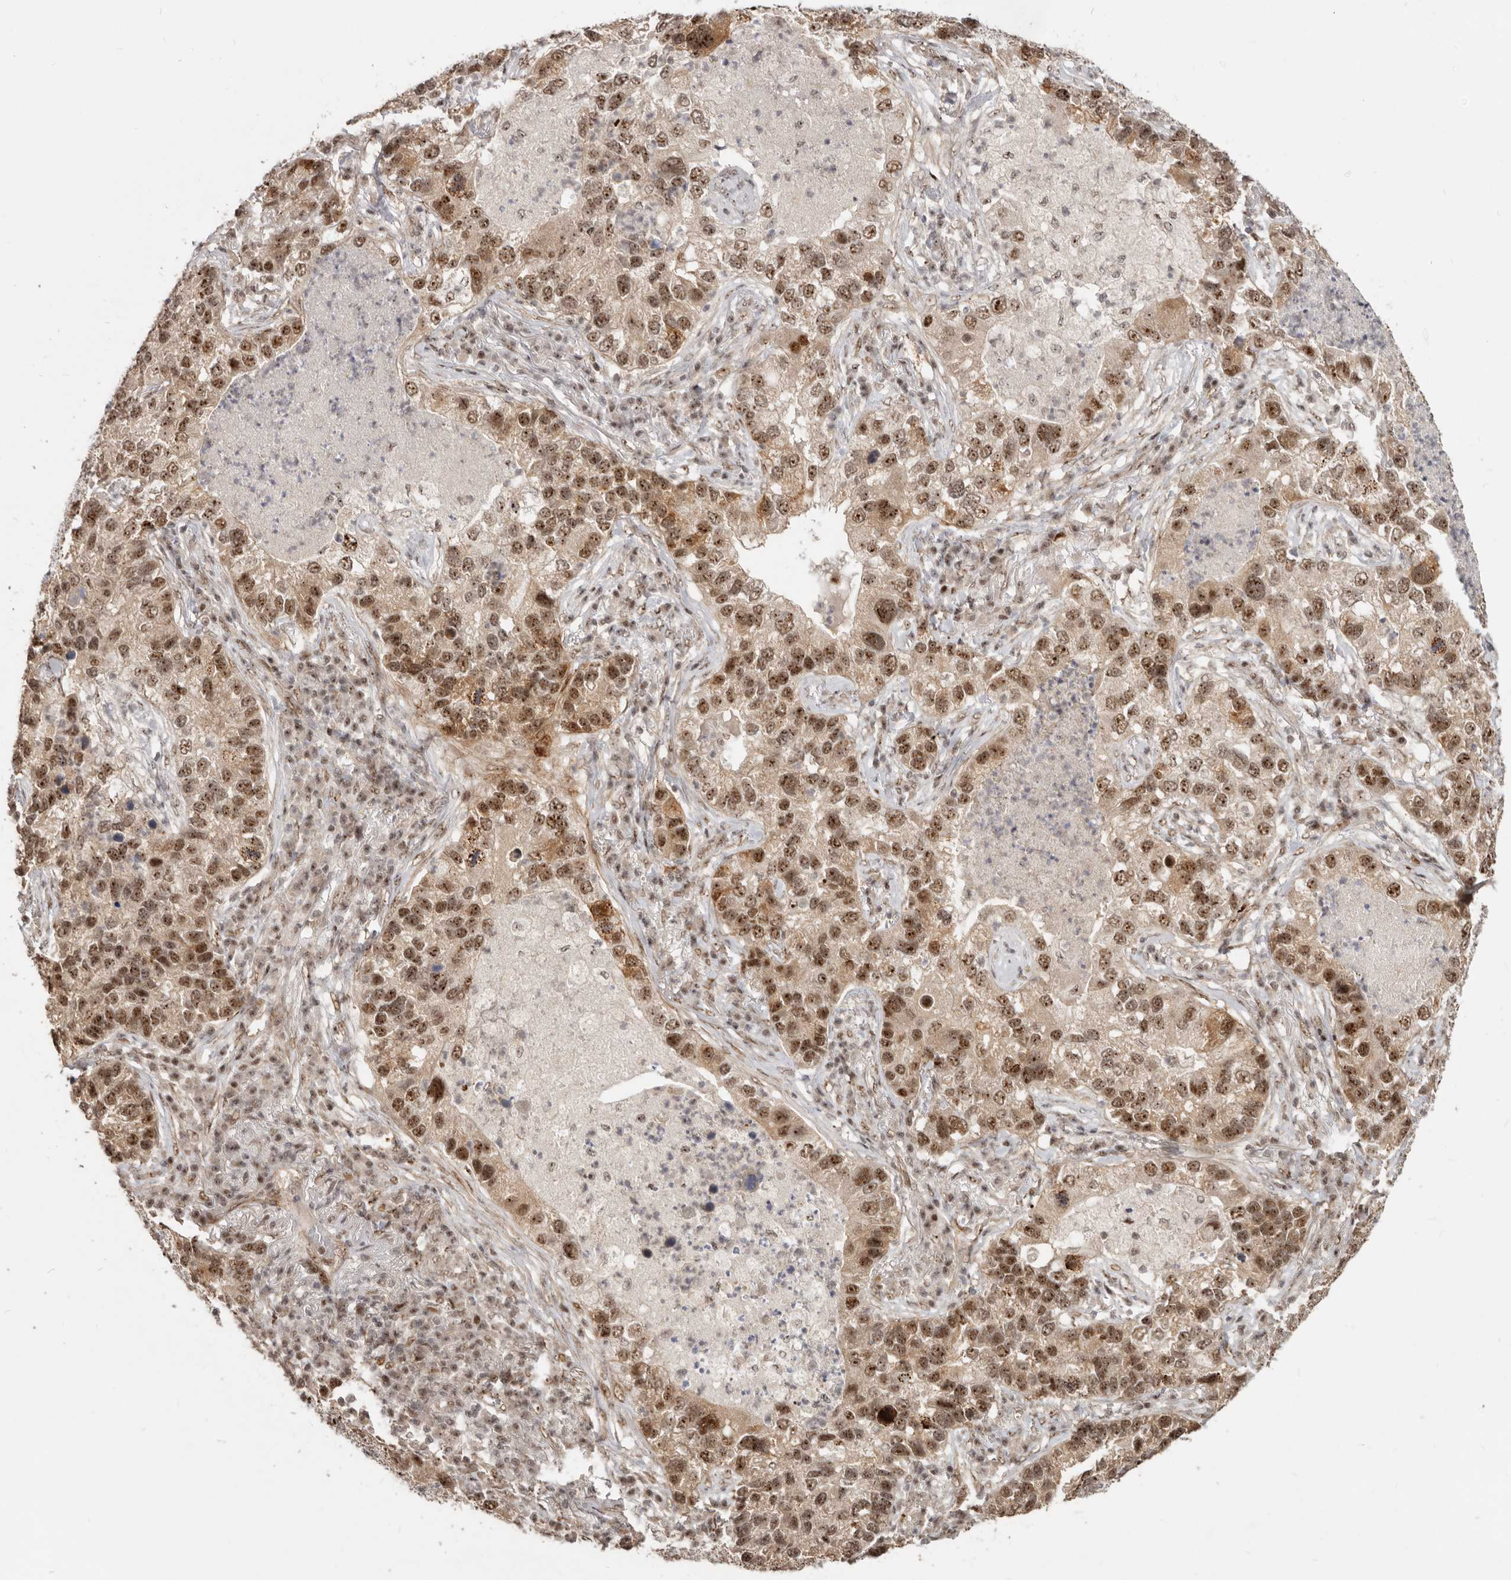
{"staining": {"intensity": "moderate", "quantity": ">75%", "location": "cytoplasmic/membranous,nuclear"}, "tissue": "lung cancer", "cell_type": "Tumor cells", "image_type": "cancer", "snomed": [{"axis": "morphology", "description": "Normal tissue, NOS"}, {"axis": "morphology", "description": "Adenocarcinoma, NOS"}, {"axis": "topography", "description": "Bronchus"}, {"axis": "topography", "description": "Lung"}], "caption": "Adenocarcinoma (lung) stained for a protein shows moderate cytoplasmic/membranous and nuclear positivity in tumor cells.", "gene": "GPBP1L1", "patient": {"sex": "male", "age": 54}}